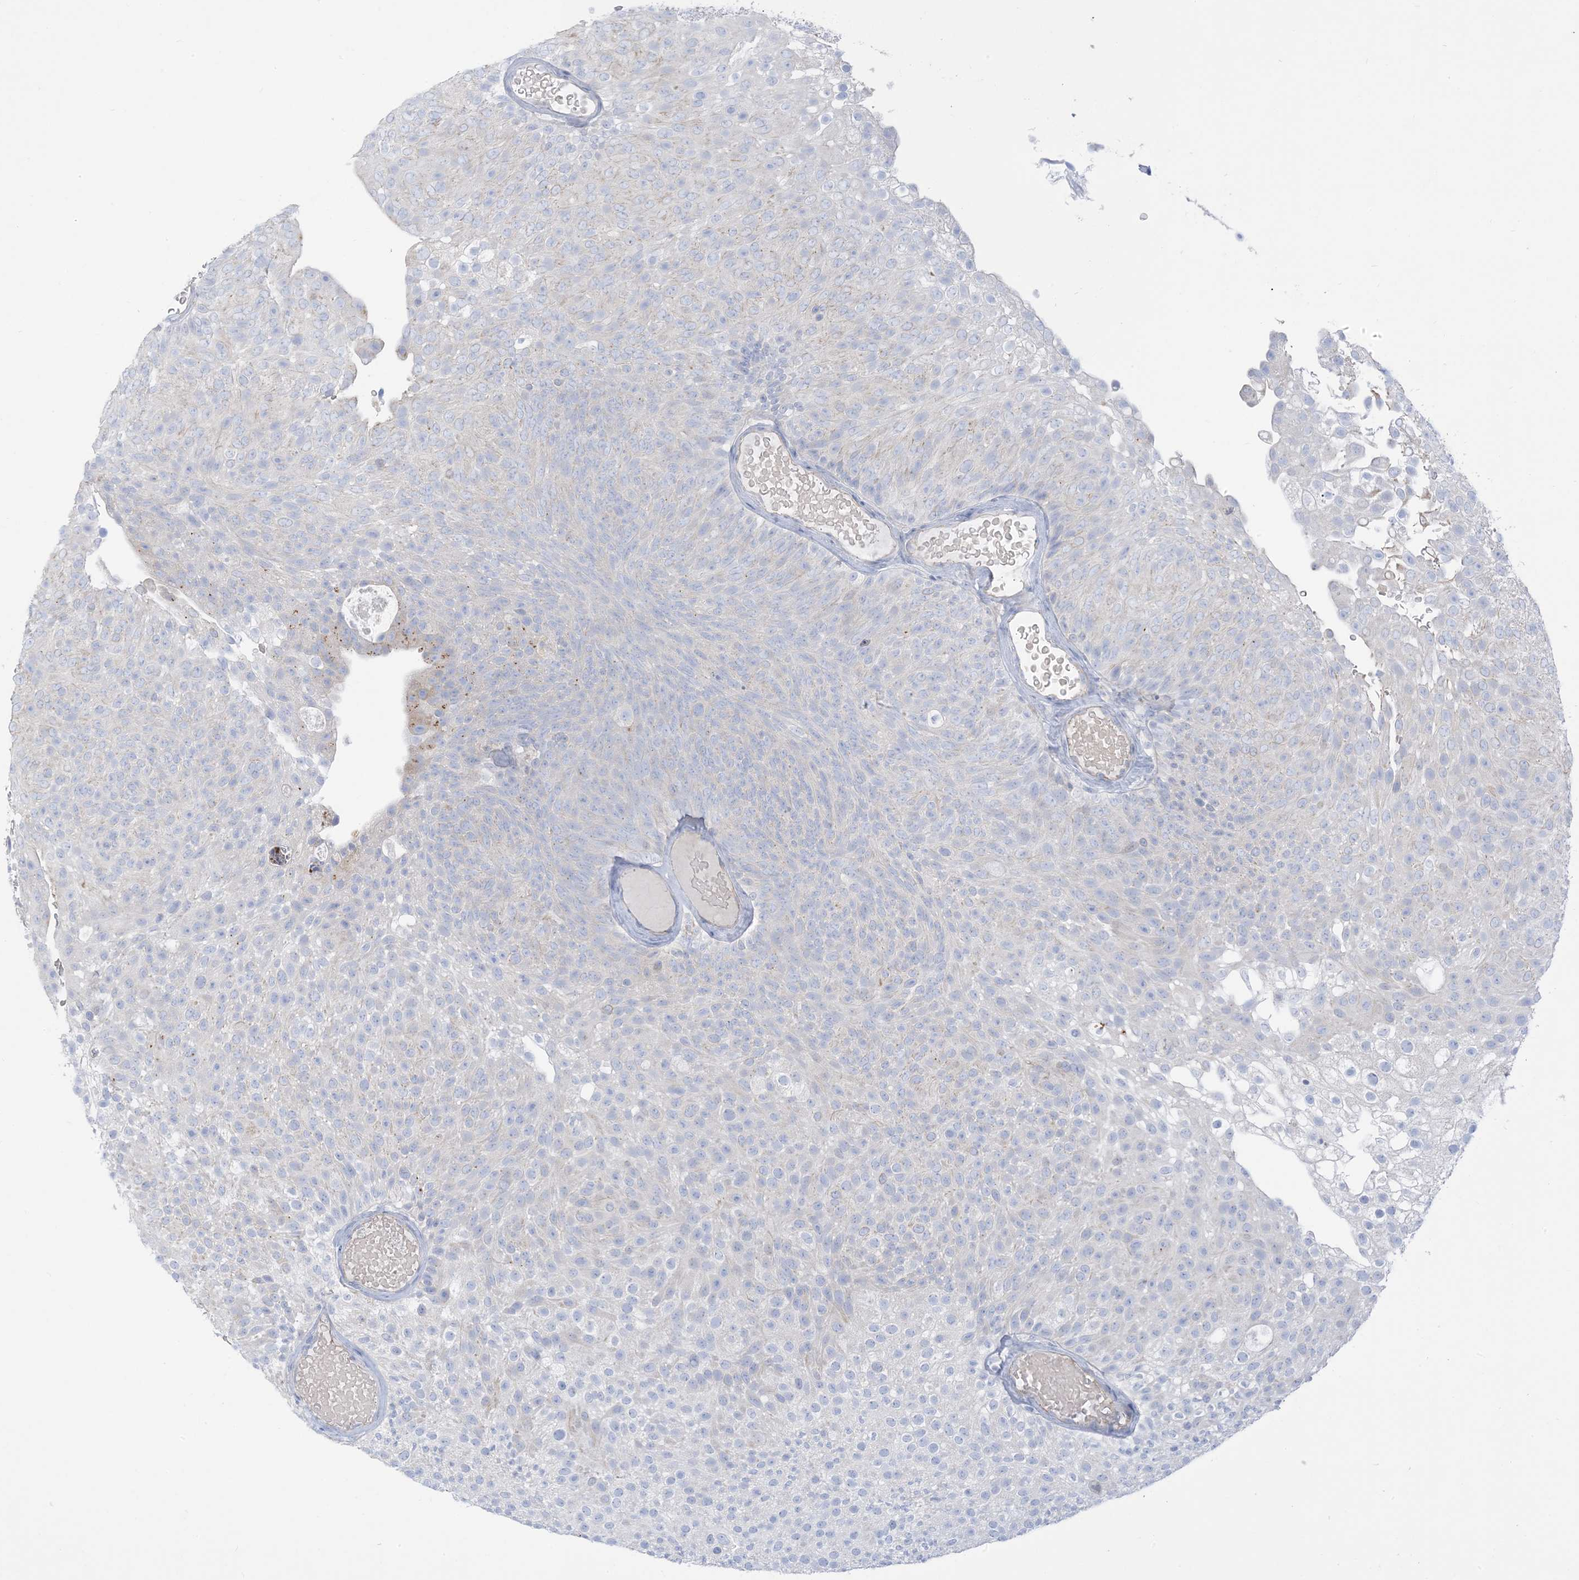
{"staining": {"intensity": "negative", "quantity": "none", "location": "none"}, "tissue": "urothelial cancer", "cell_type": "Tumor cells", "image_type": "cancer", "snomed": [{"axis": "morphology", "description": "Urothelial carcinoma, Low grade"}, {"axis": "topography", "description": "Urinary bladder"}], "caption": "IHC of human urothelial cancer exhibits no positivity in tumor cells. Brightfield microscopy of IHC stained with DAB (brown) and hematoxylin (blue), captured at high magnification.", "gene": "XIRP2", "patient": {"sex": "male", "age": 78}}